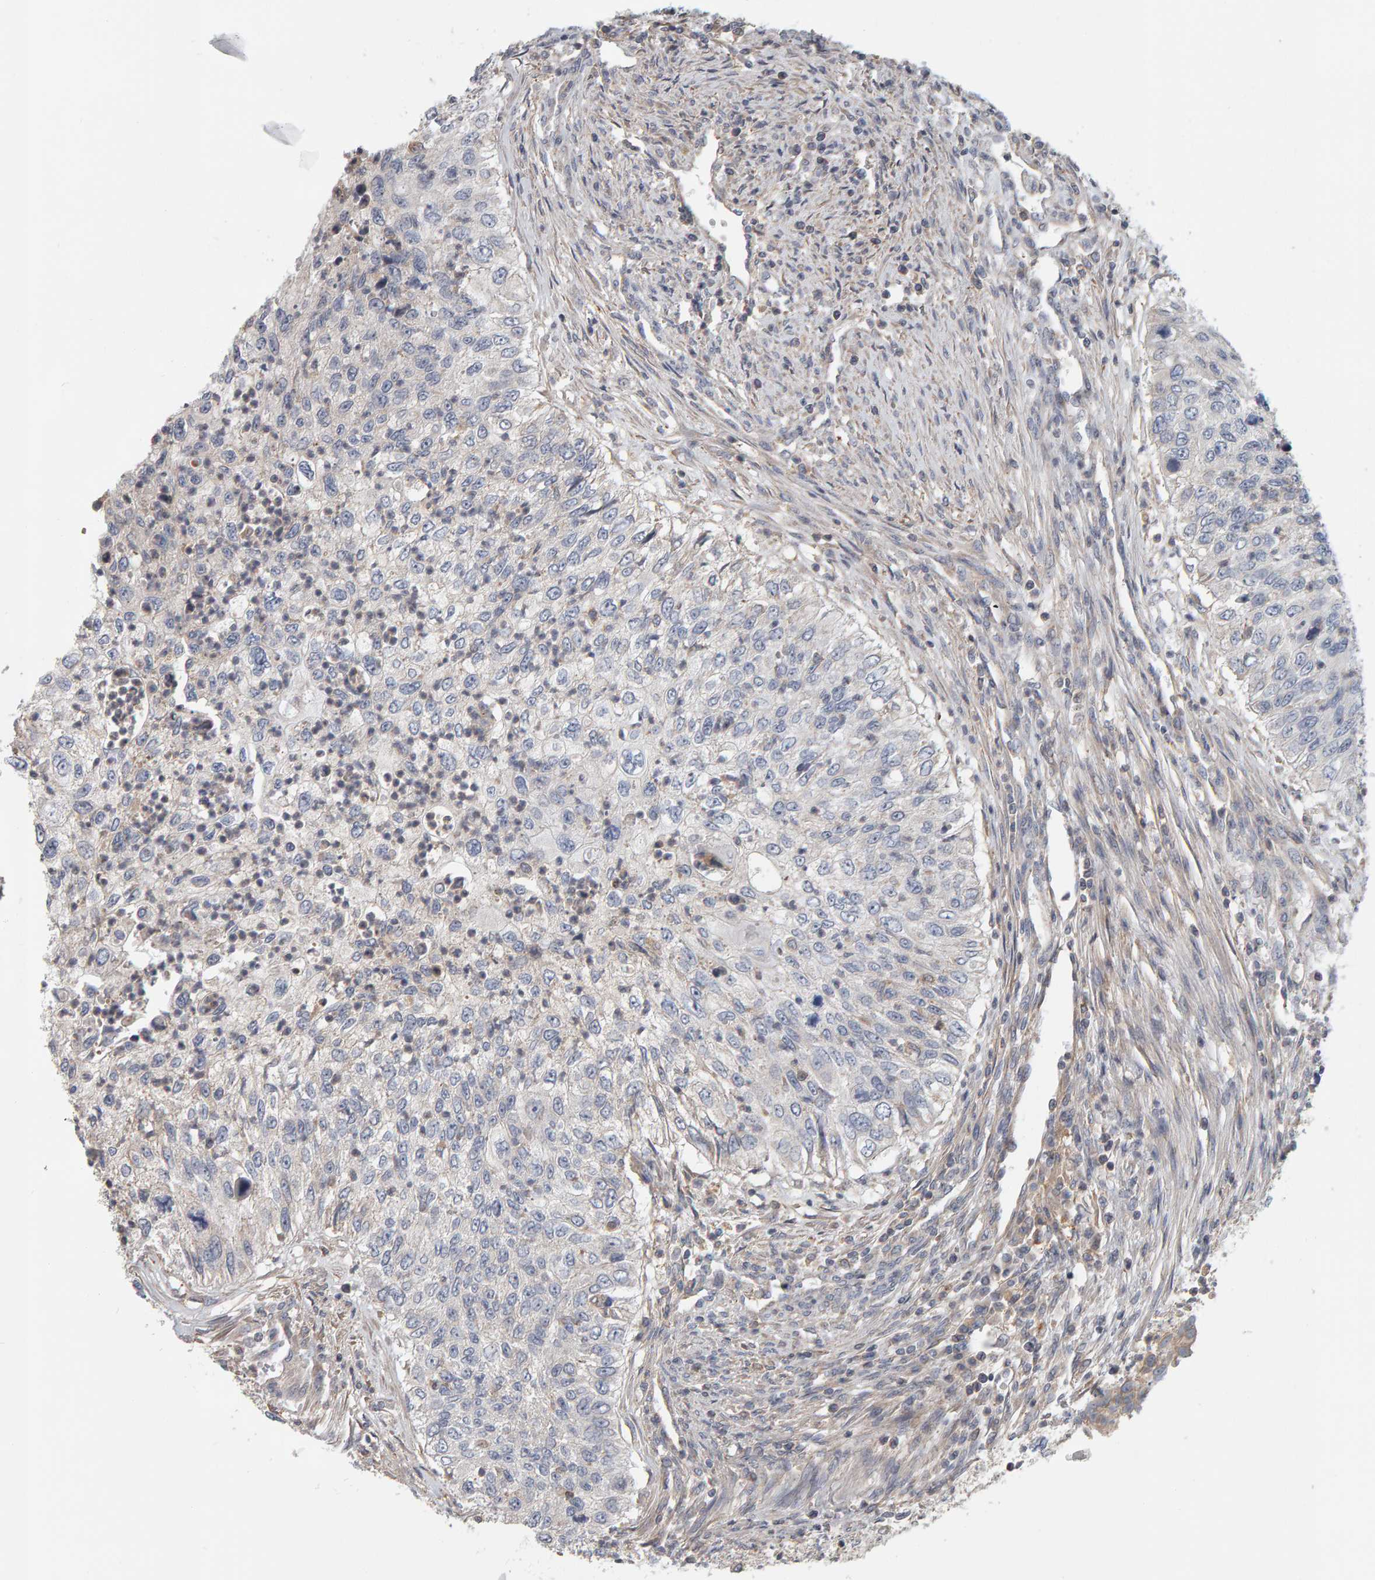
{"staining": {"intensity": "negative", "quantity": "none", "location": "none"}, "tissue": "urothelial cancer", "cell_type": "Tumor cells", "image_type": "cancer", "snomed": [{"axis": "morphology", "description": "Urothelial carcinoma, High grade"}, {"axis": "topography", "description": "Urinary bladder"}], "caption": "A photomicrograph of human urothelial cancer is negative for staining in tumor cells. (DAB IHC visualized using brightfield microscopy, high magnification).", "gene": "C9orf72", "patient": {"sex": "female", "age": 60}}